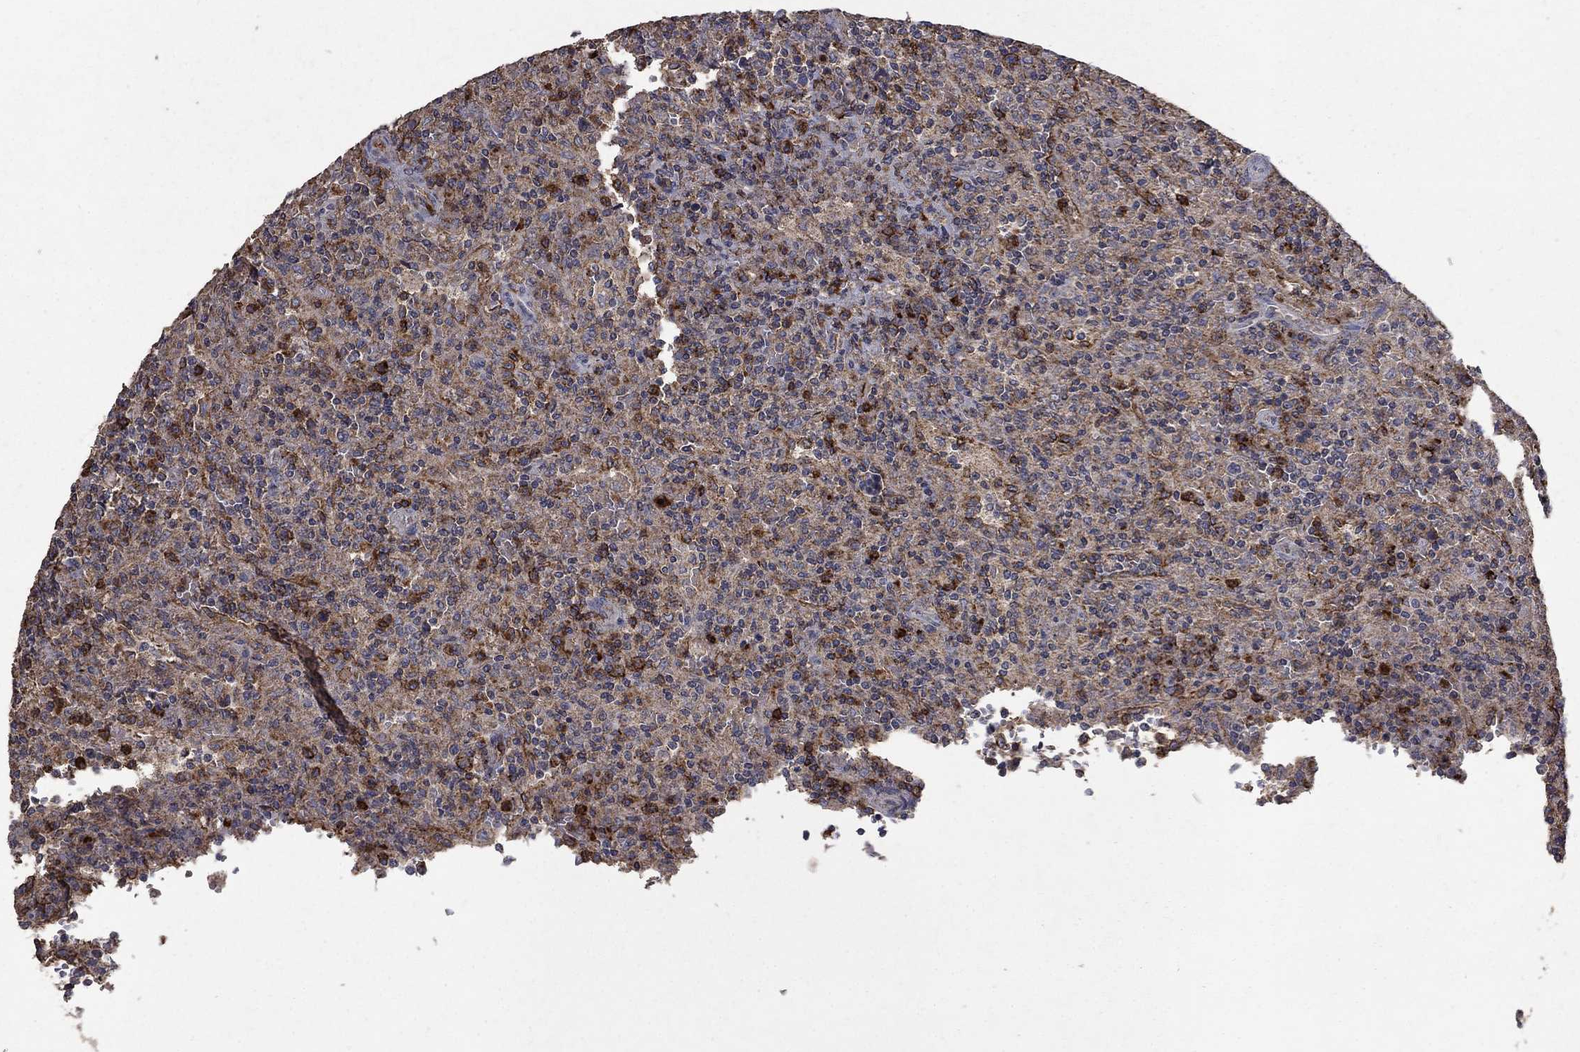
{"staining": {"intensity": "strong", "quantity": "<25%", "location": "cytoplasmic/membranous,nuclear"}, "tissue": "lymphoma", "cell_type": "Tumor cells", "image_type": "cancer", "snomed": [{"axis": "morphology", "description": "Malignant lymphoma, non-Hodgkin's type, Low grade"}, {"axis": "topography", "description": "Spleen"}], "caption": "Immunohistochemical staining of low-grade malignant lymphoma, non-Hodgkin's type shows strong cytoplasmic/membranous and nuclear protein staining in approximately <25% of tumor cells.", "gene": "CD24", "patient": {"sex": "male", "age": 62}}